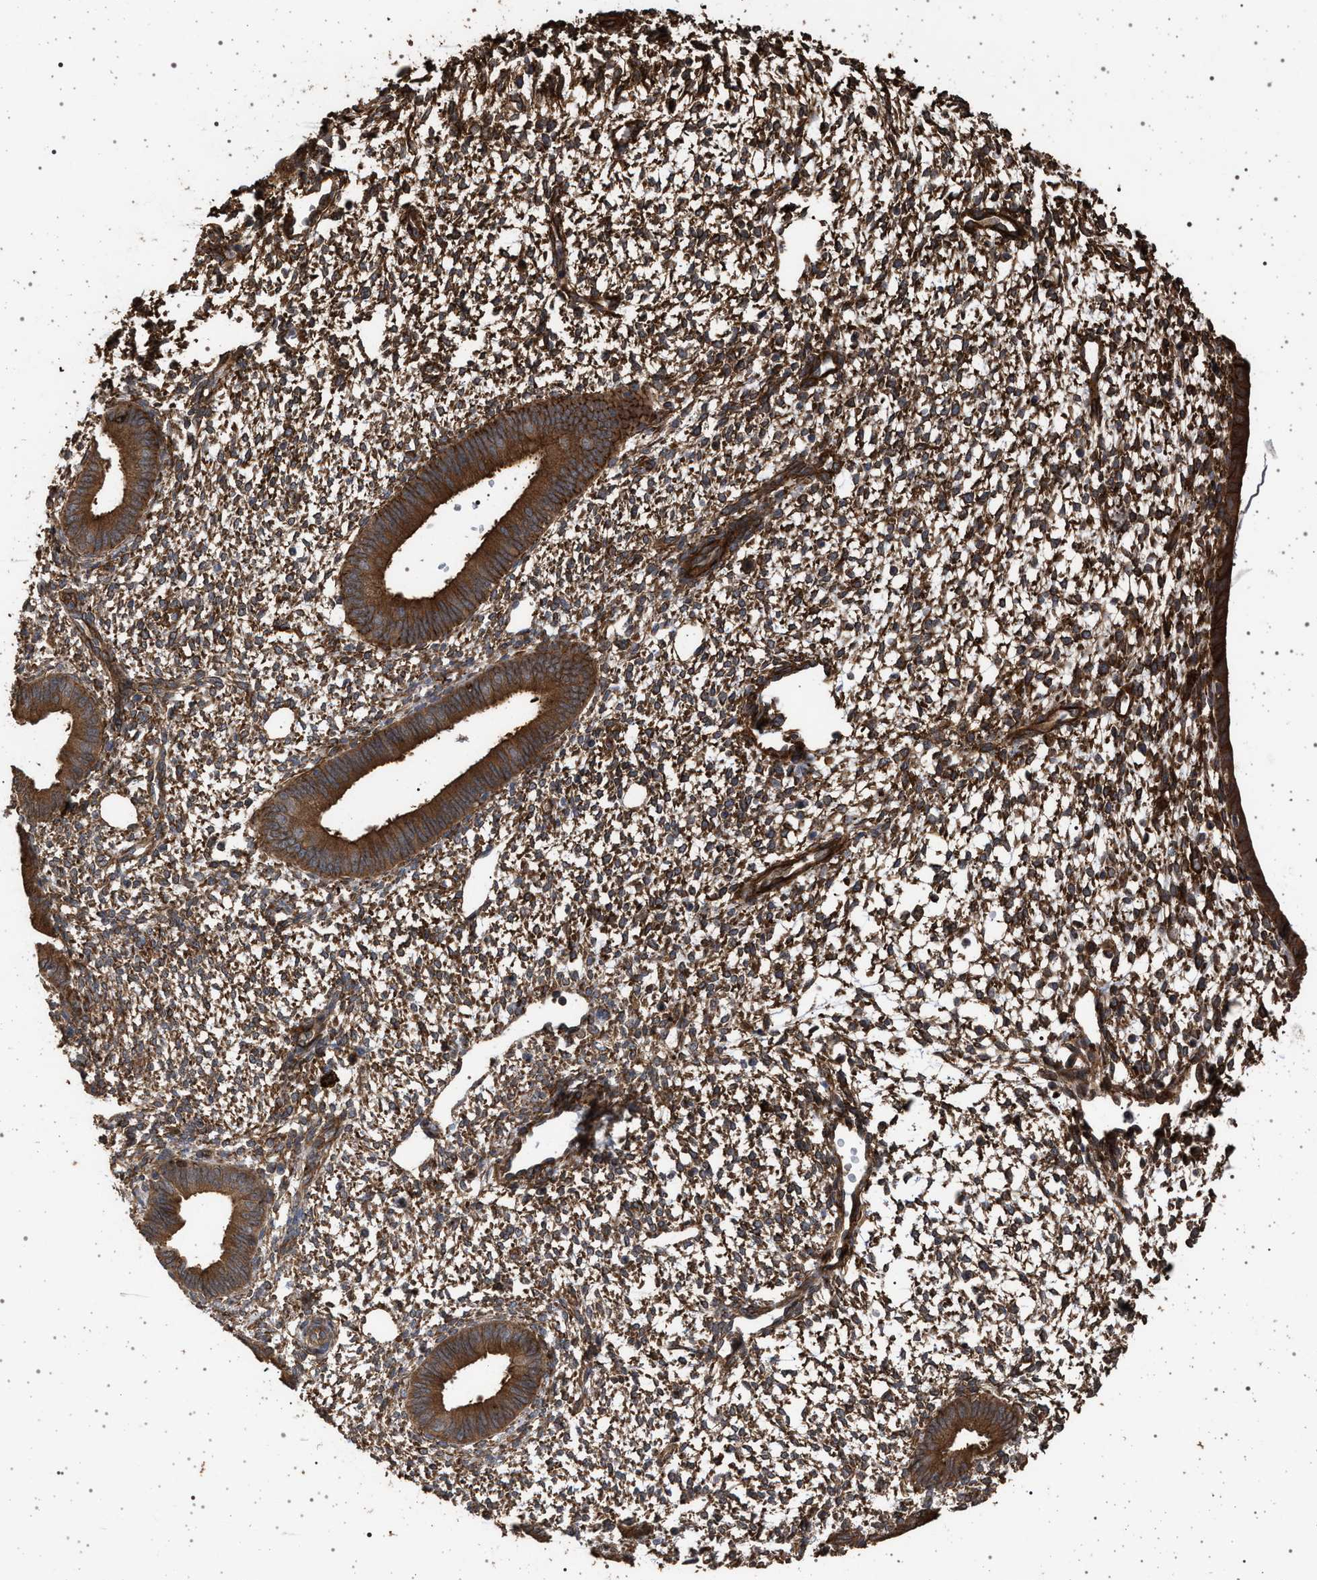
{"staining": {"intensity": "strong", "quantity": ">75%", "location": "cytoplasmic/membranous"}, "tissue": "endometrium", "cell_type": "Cells in endometrial stroma", "image_type": "normal", "snomed": [{"axis": "morphology", "description": "Normal tissue, NOS"}, {"axis": "topography", "description": "Endometrium"}], "caption": "Strong cytoplasmic/membranous positivity is appreciated in about >75% of cells in endometrial stroma in benign endometrium.", "gene": "IFT20", "patient": {"sex": "female", "age": 46}}